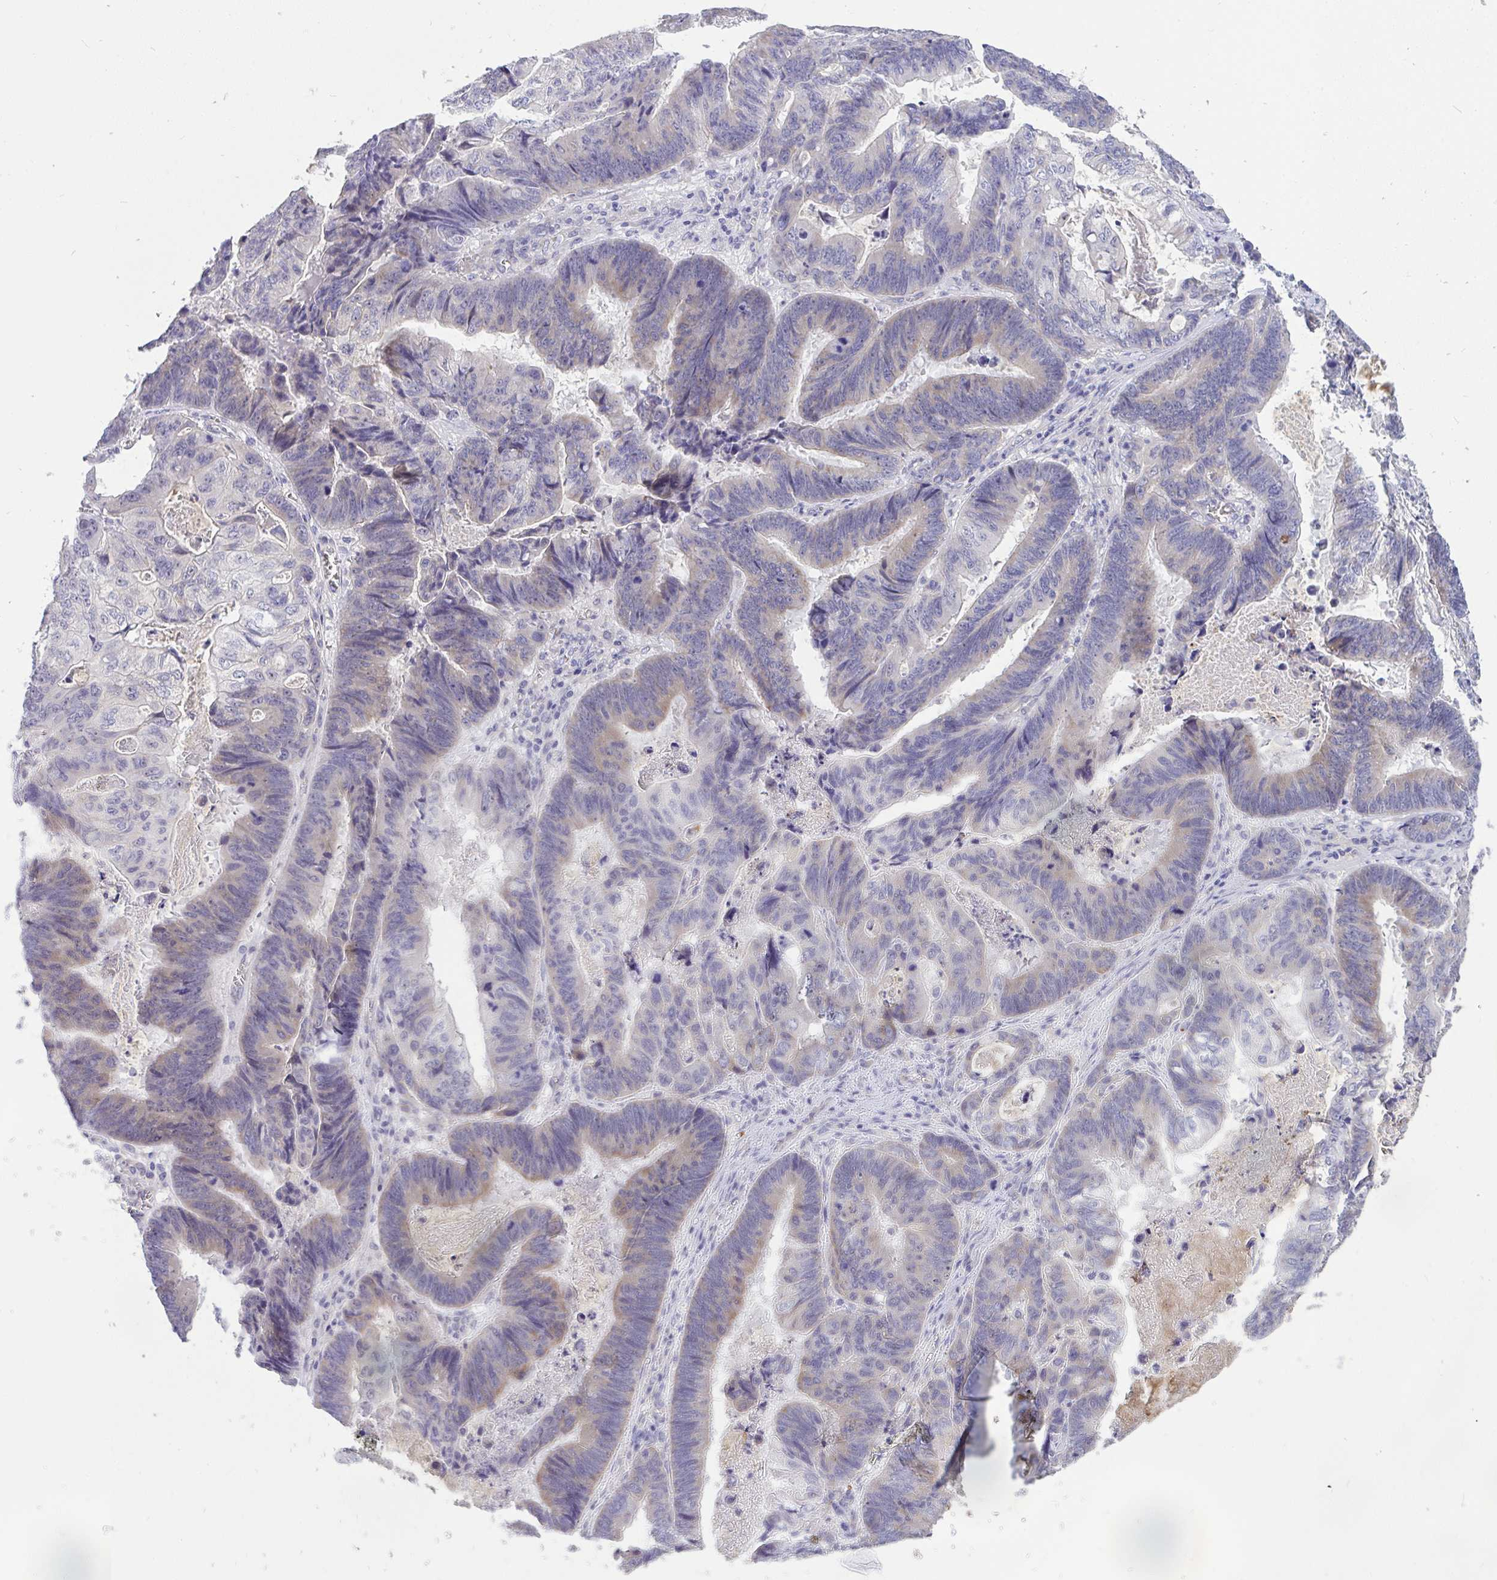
{"staining": {"intensity": "weak", "quantity": "<25%", "location": "cytoplasmic/membranous"}, "tissue": "lung cancer", "cell_type": "Tumor cells", "image_type": "cancer", "snomed": [{"axis": "morphology", "description": "Aneuploidy"}, {"axis": "morphology", "description": "Adenocarcinoma, NOS"}, {"axis": "morphology", "description": "Adenocarcinoma primary or metastatic"}, {"axis": "topography", "description": "Lung"}], "caption": "Tumor cells show no significant protein staining in lung adenocarcinoma.", "gene": "VGLL3", "patient": {"sex": "female", "age": 75}}